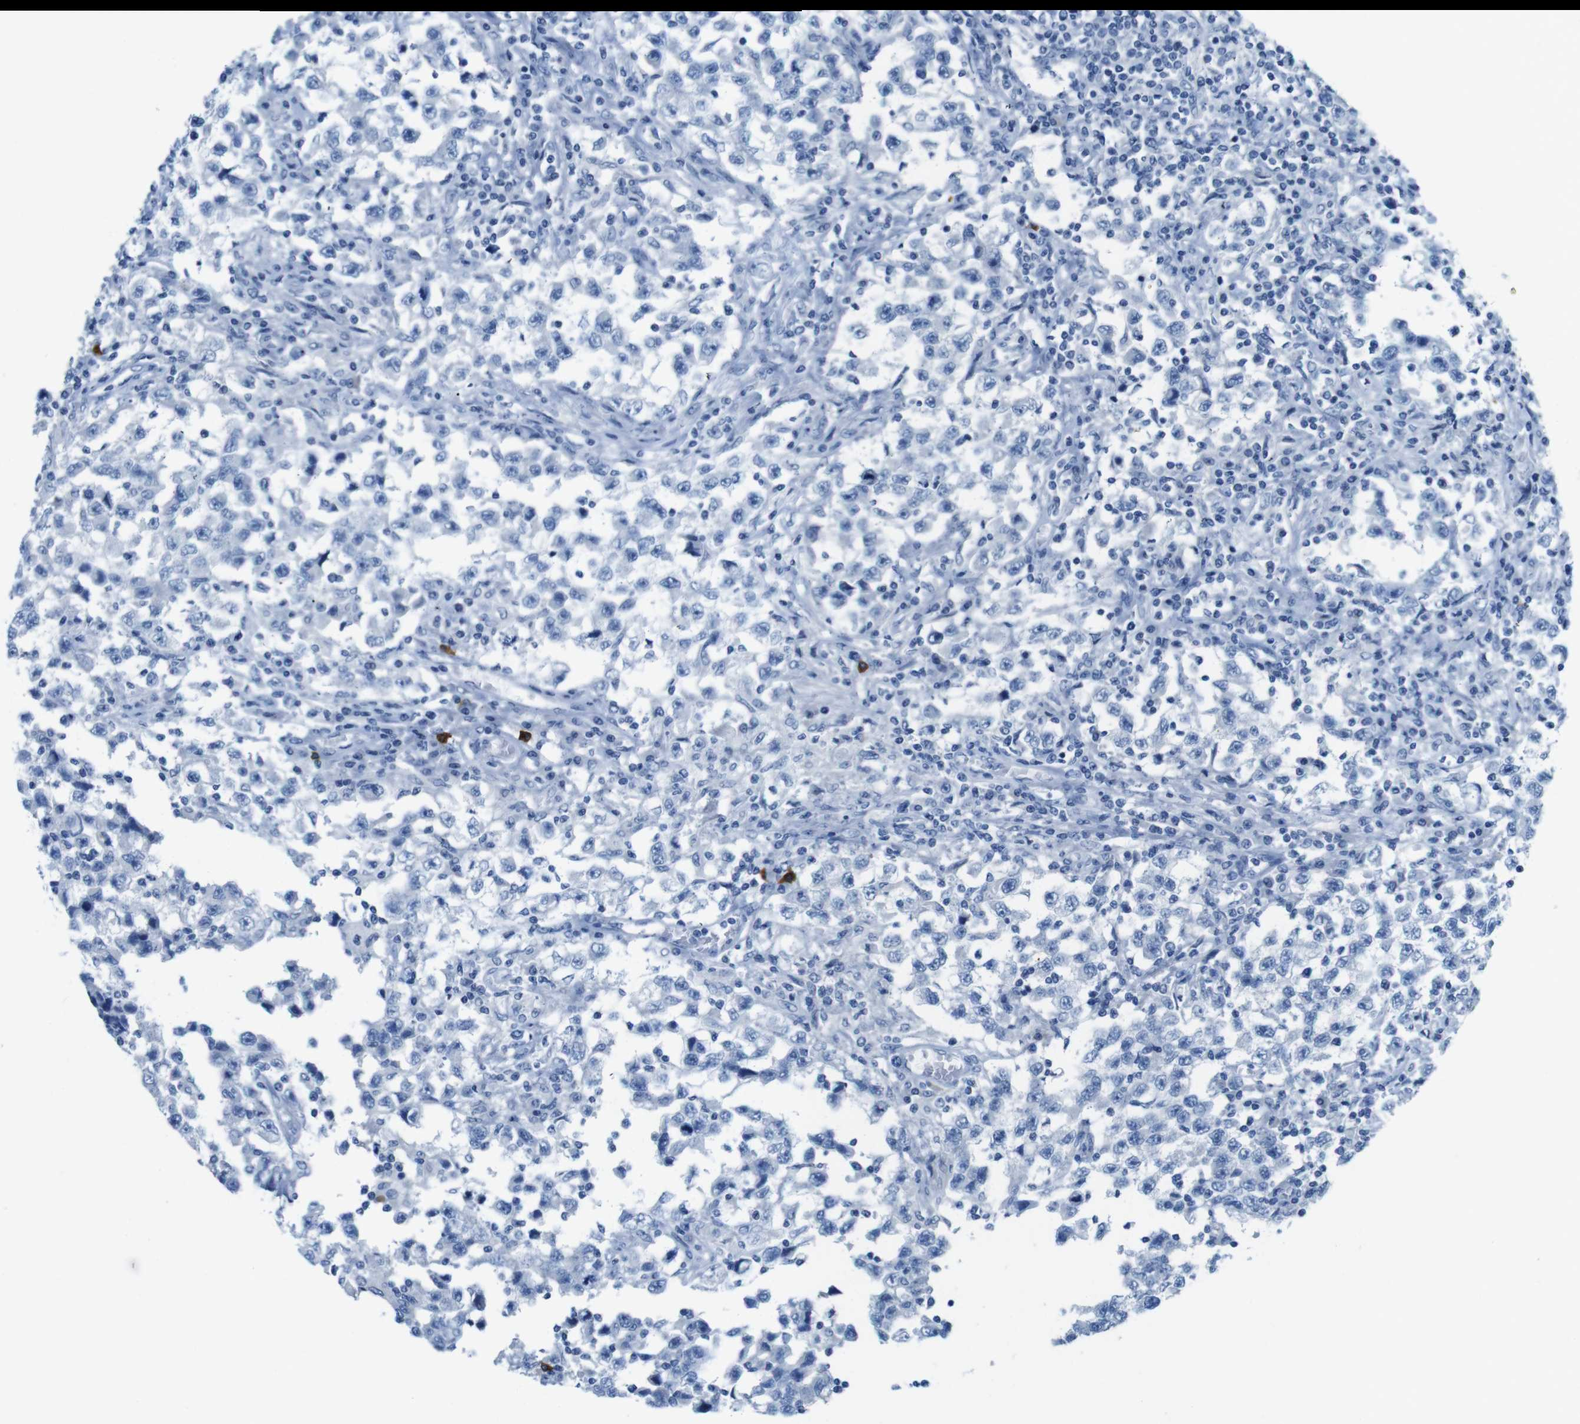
{"staining": {"intensity": "negative", "quantity": "none", "location": "none"}, "tissue": "testis cancer", "cell_type": "Tumor cells", "image_type": "cancer", "snomed": [{"axis": "morphology", "description": "Carcinoma, Embryonal, NOS"}, {"axis": "topography", "description": "Testis"}], "caption": "This histopathology image is of testis embryonal carcinoma stained with IHC to label a protein in brown with the nuclei are counter-stained blue. There is no positivity in tumor cells.", "gene": "OPN1SW", "patient": {"sex": "male", "age": 21}}